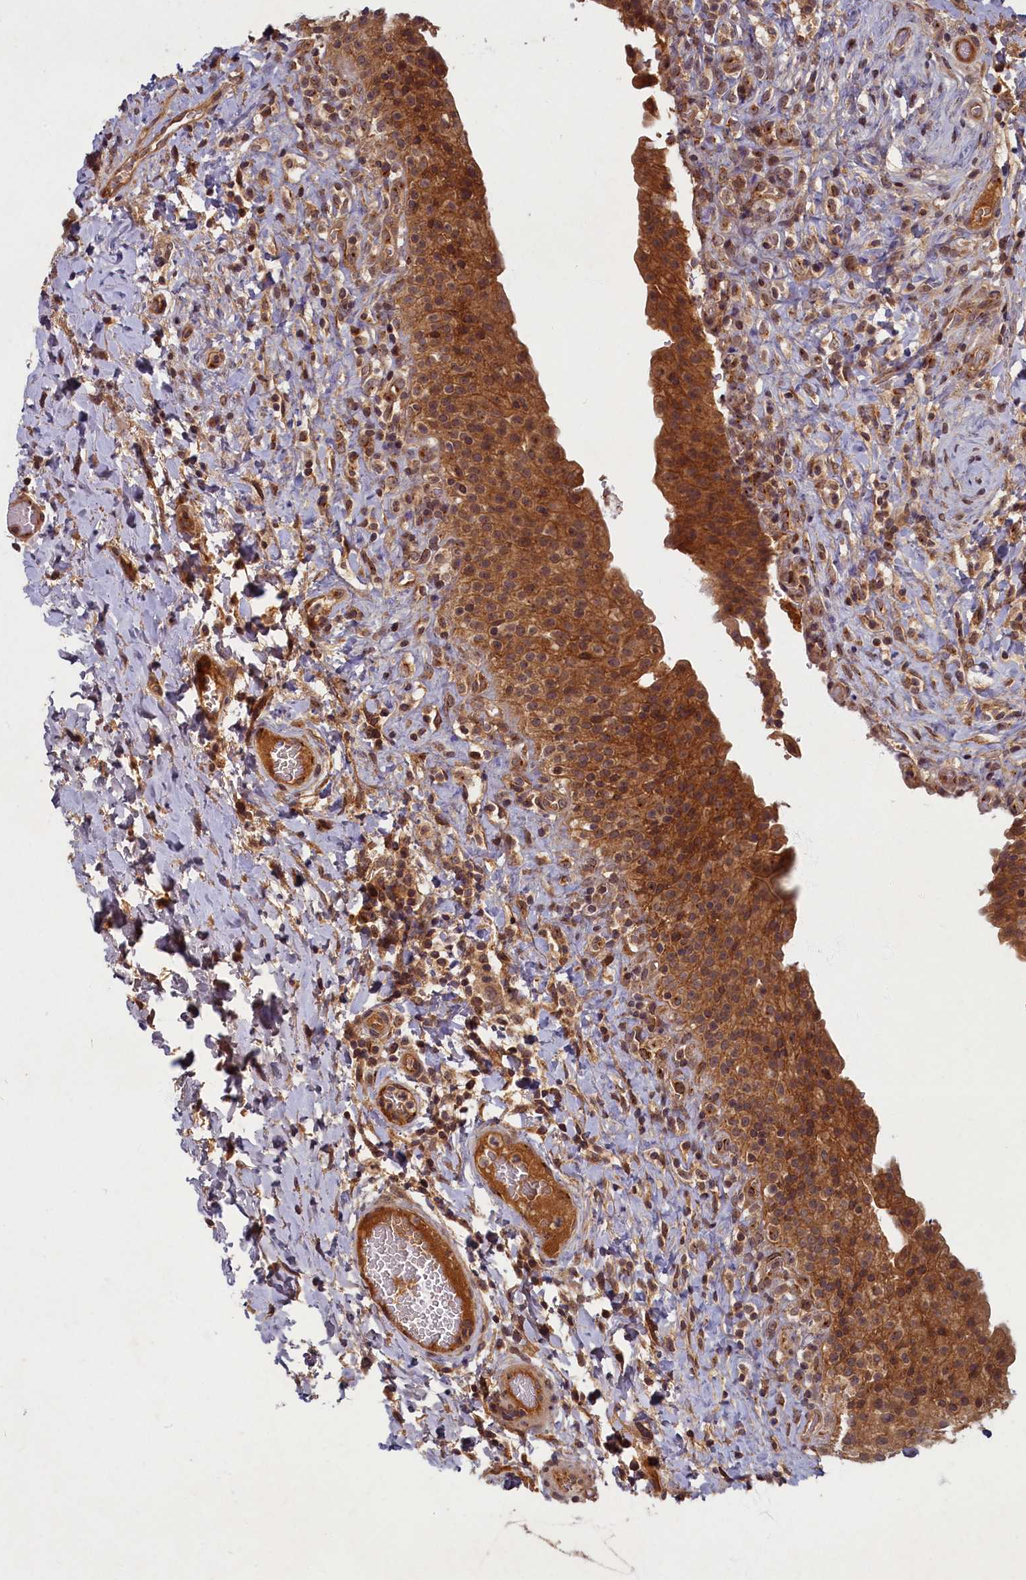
{"staining": {"intensity": "moderate", "quantity": ">75%", "location": "cytoplasmic/membranous"}, "tissue": "urinary bladder", "cell_type": "Urothelial cells", "image_type": "normal", "snomed": [{"axis": "morphology", "description": "Normal tissue, NOS"}, {"axis": "morphology", "description": "Inflammation, NOS"}, {"axis": "topography", "description": "Urinary bladder"}], "caption": "Normal urinary bladder displays moderate cytoplasmic/membranous positivity in about >75% of urothelial cells, visualized by immunohistochemistry.", "gene": "BICD1", "patient": {"sex": "male", "age": 64}}